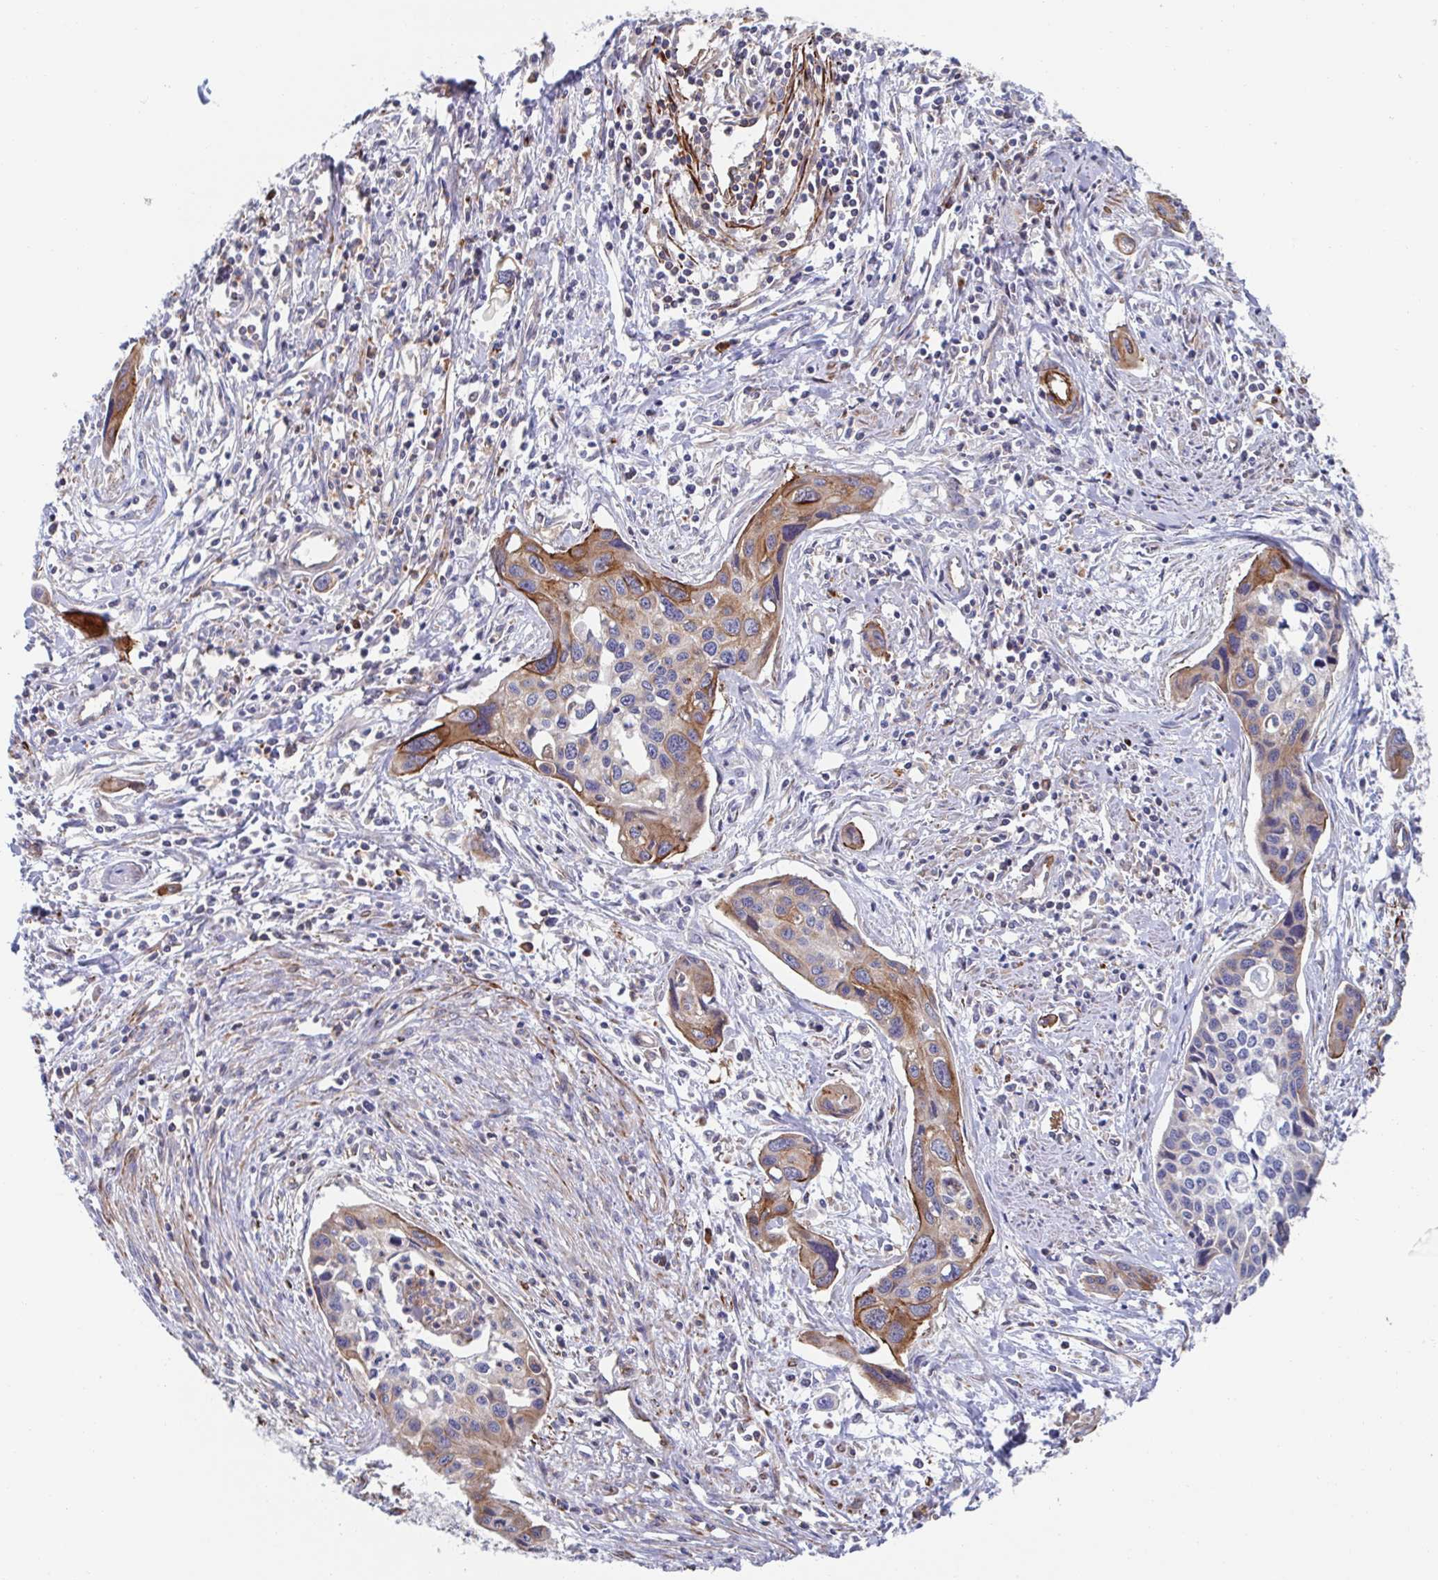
{"staining": {"intensity": "moderate", "quantity": "25%-75%", "location": "cytoplasmic/membranous"}, "tissue": "cervical cancer", "cell_type": "Tumor cells", "image_type": "cancer", "snomed": [{"axis": "morphology", "description": "Squamous cell carcinoma, NOS"}, {"axis": "topography", "description": "Cervix"}], "caption": "There is medium levels of moderate cytoplasmic/membranous expression in tumor cells of squamous cell carcinoma (cervical), as demonstrated by immunohistochemical staining (brown color).", "gene": "KLC3", "patient": {"sex": "female", "age": 31}}